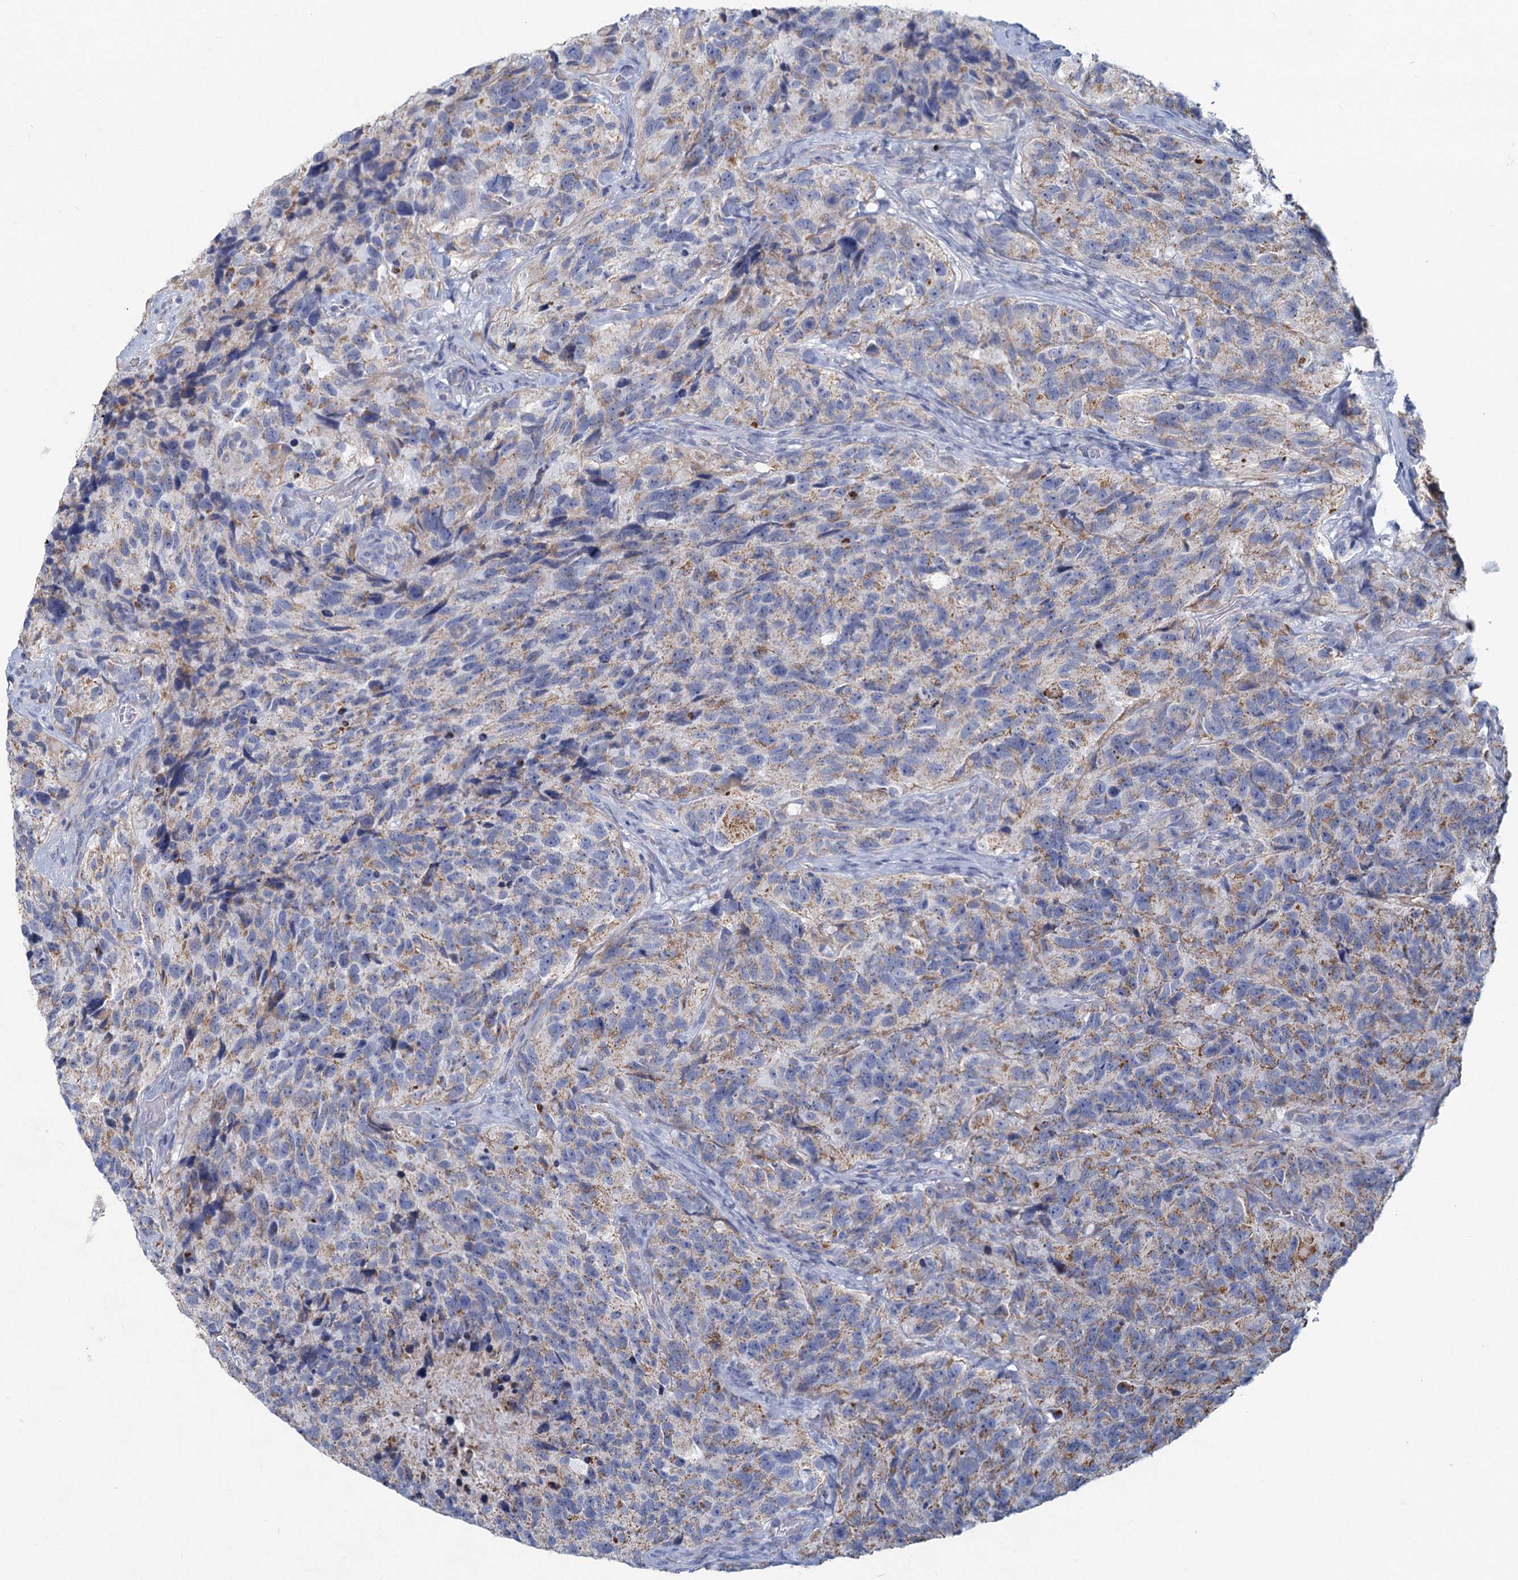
{"staining": {"intensity": "negative", "quantity": "none", "location": "none"}, "tissue": "glioma", "cell_type": "Tumor cells", "image_type": "cancer", "snomed": [{"axis": "morphology", "description": "Glioma, malignant, High grade"}, {"axis": "topography", "description": "Brain"}], "caption": "A micrograph of glioma stained for a protein displays no brown staining in tumor cells.", "gene": "NDUFC2", "patient": {"sex": "male", "age": 69}}